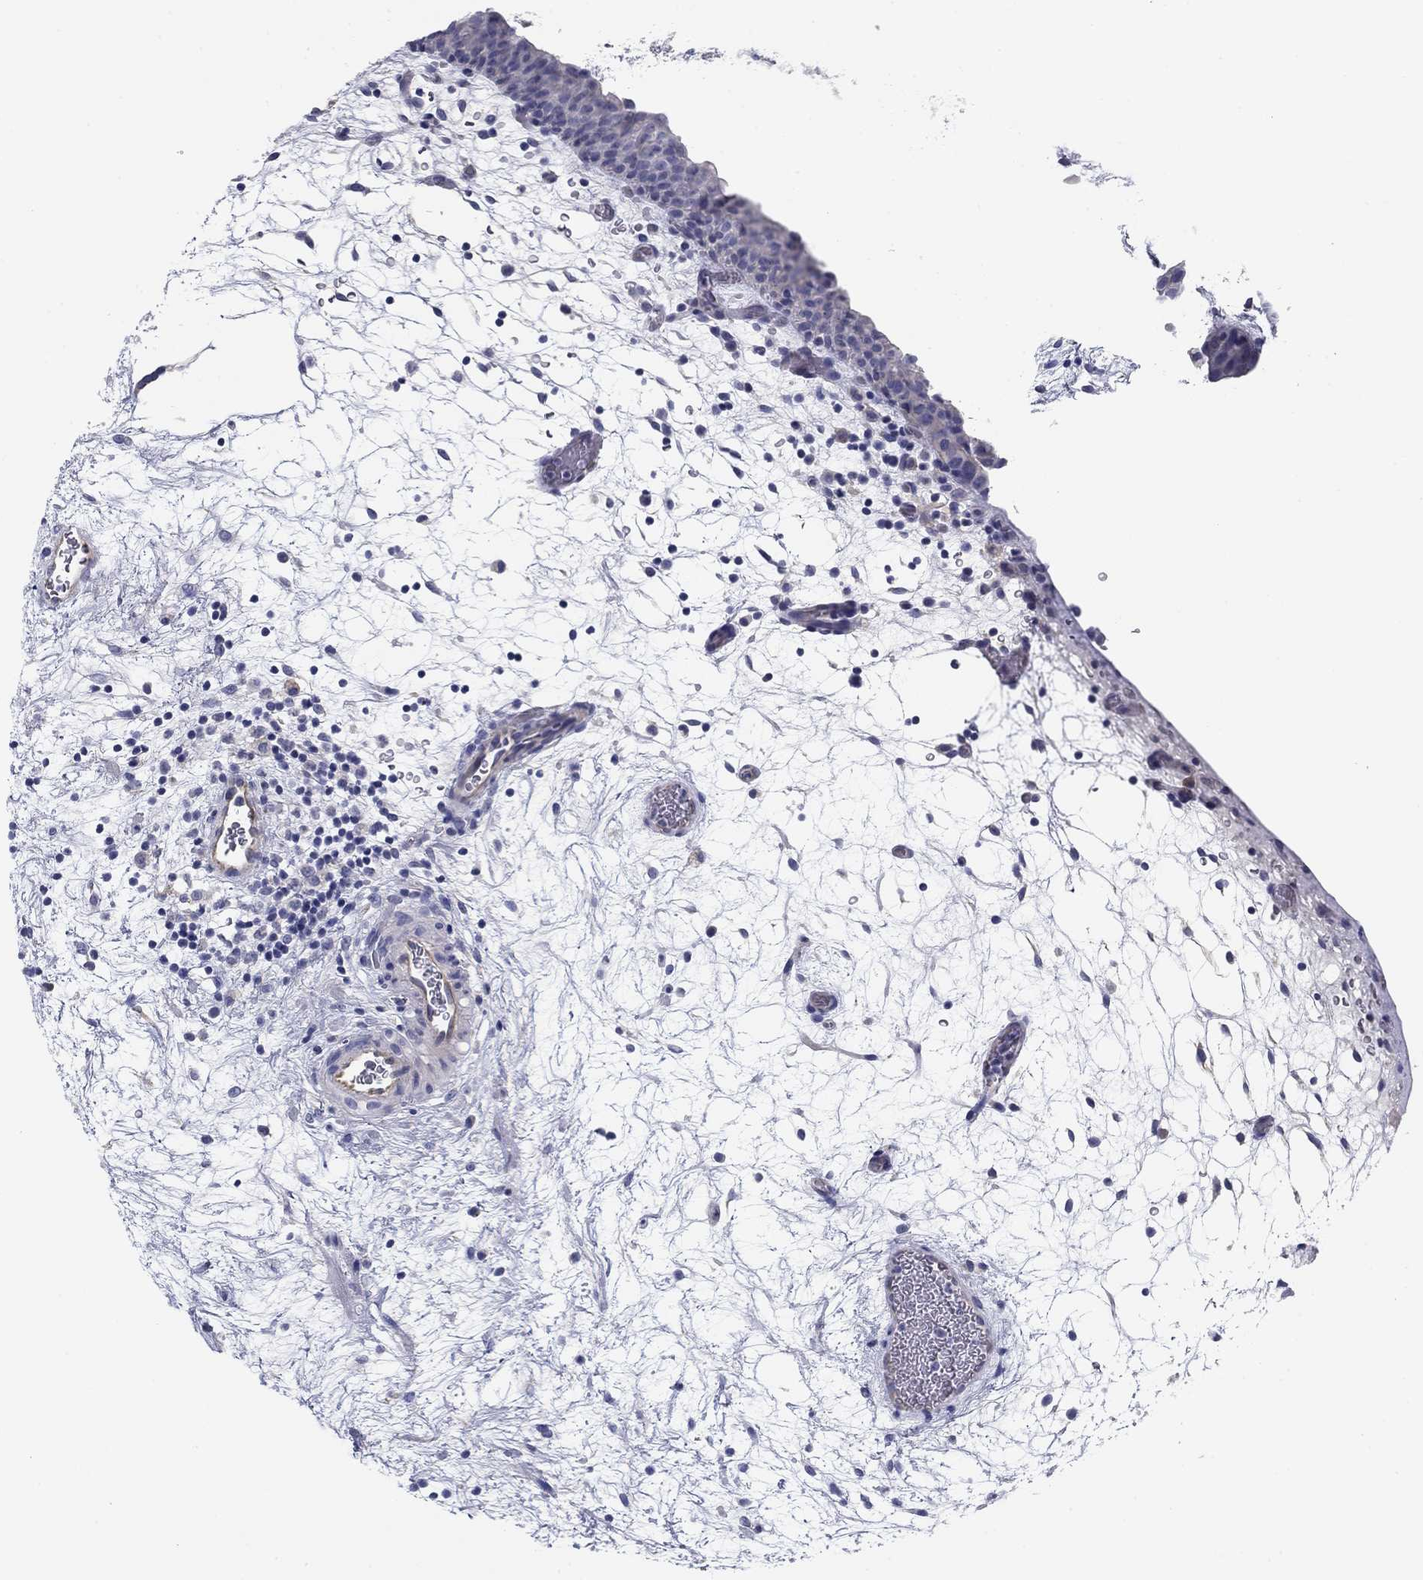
{"staining": {"intensity": "negative", "quantity": "none", "location": "none"}, "tissue": "urinary bladder", "cell_type": "Urothelial cells", "image_type": "normal", "snomed": [{"axis": "morphology", "description": "Normal tissue, NOS"}, {"axis": "topography", "description": "Urinary bladder"}], "caption": "High magnification brightfield microscopy of normal urinary bladder stained with DAB (3,3'-diaminobenzidine) (brown) and counterstained with hematoxylin (blue): urothelial cells show no significant positivity.", "gene": "SEPTIN3", "patient": {"sex": "male", "age": 37}}